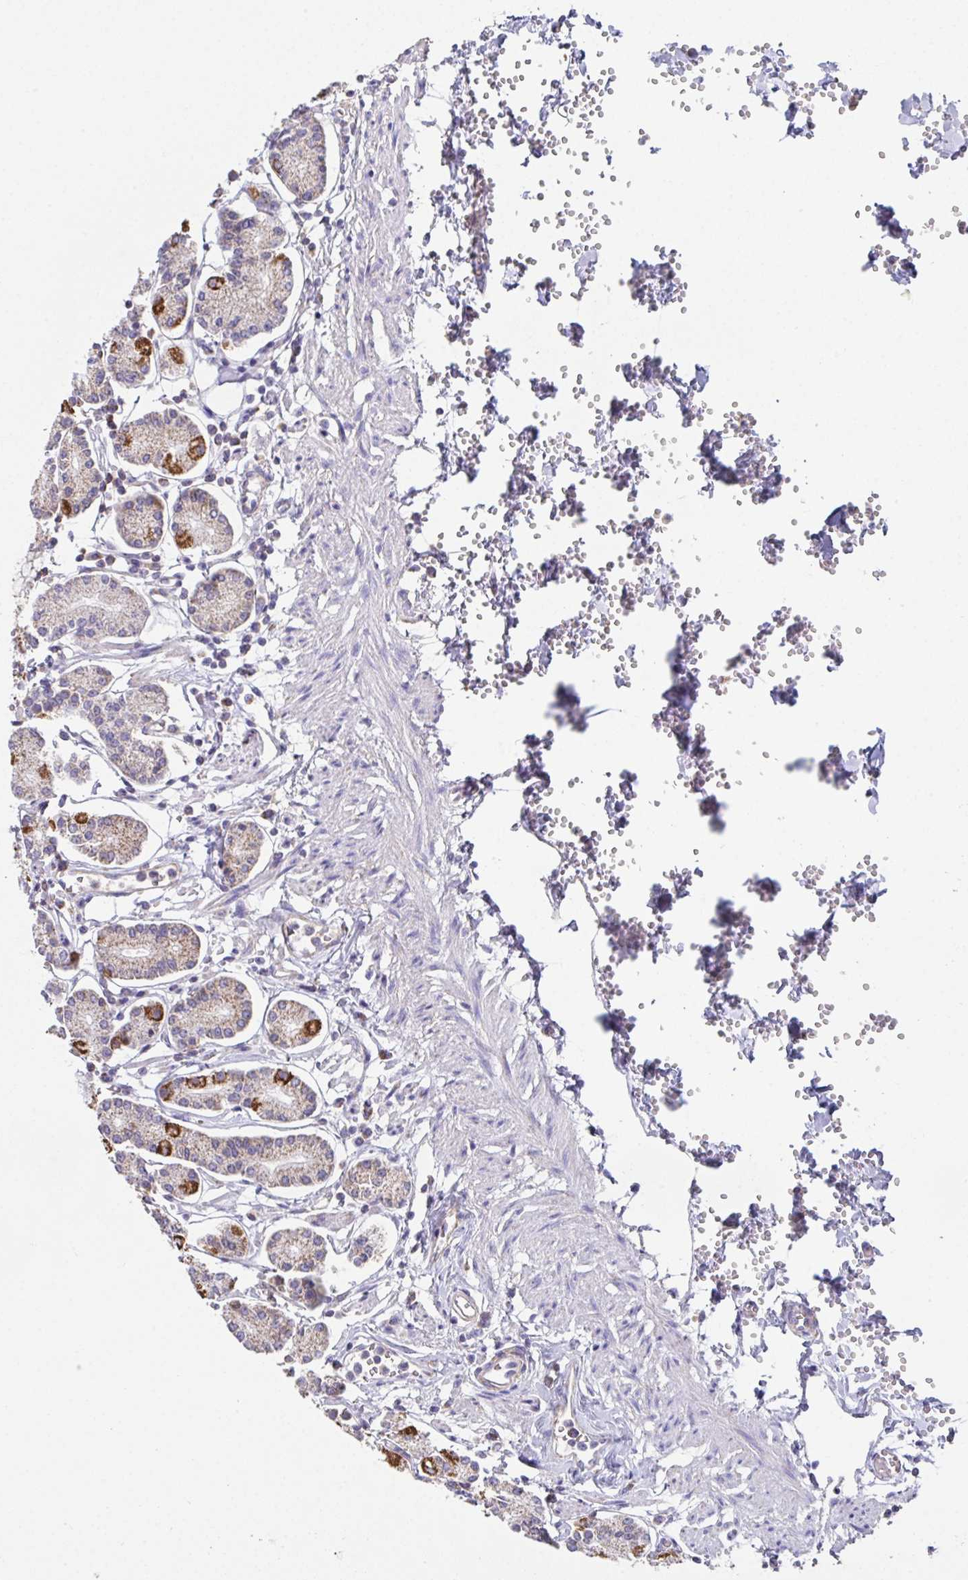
{"staining": {"intensity": "strong", "quantity": "25%-75%", "location": "cytoplasmic/membranous"}, "tissue": "stomach", "cell_type": "Glandular cells", "image_type": "normal", "snomed": [{"axis": "morphology", "description": "Normal tissue, NOS"}, {"axis": "topography", "description": "Stomach"}], "caption": "A micrograph of stomach stained for a protein displays strong cytoplasmic/membranous brown staining in glandular cells.", "gene": "DOK7", "patient": {"sex": "female", "age": 62}}